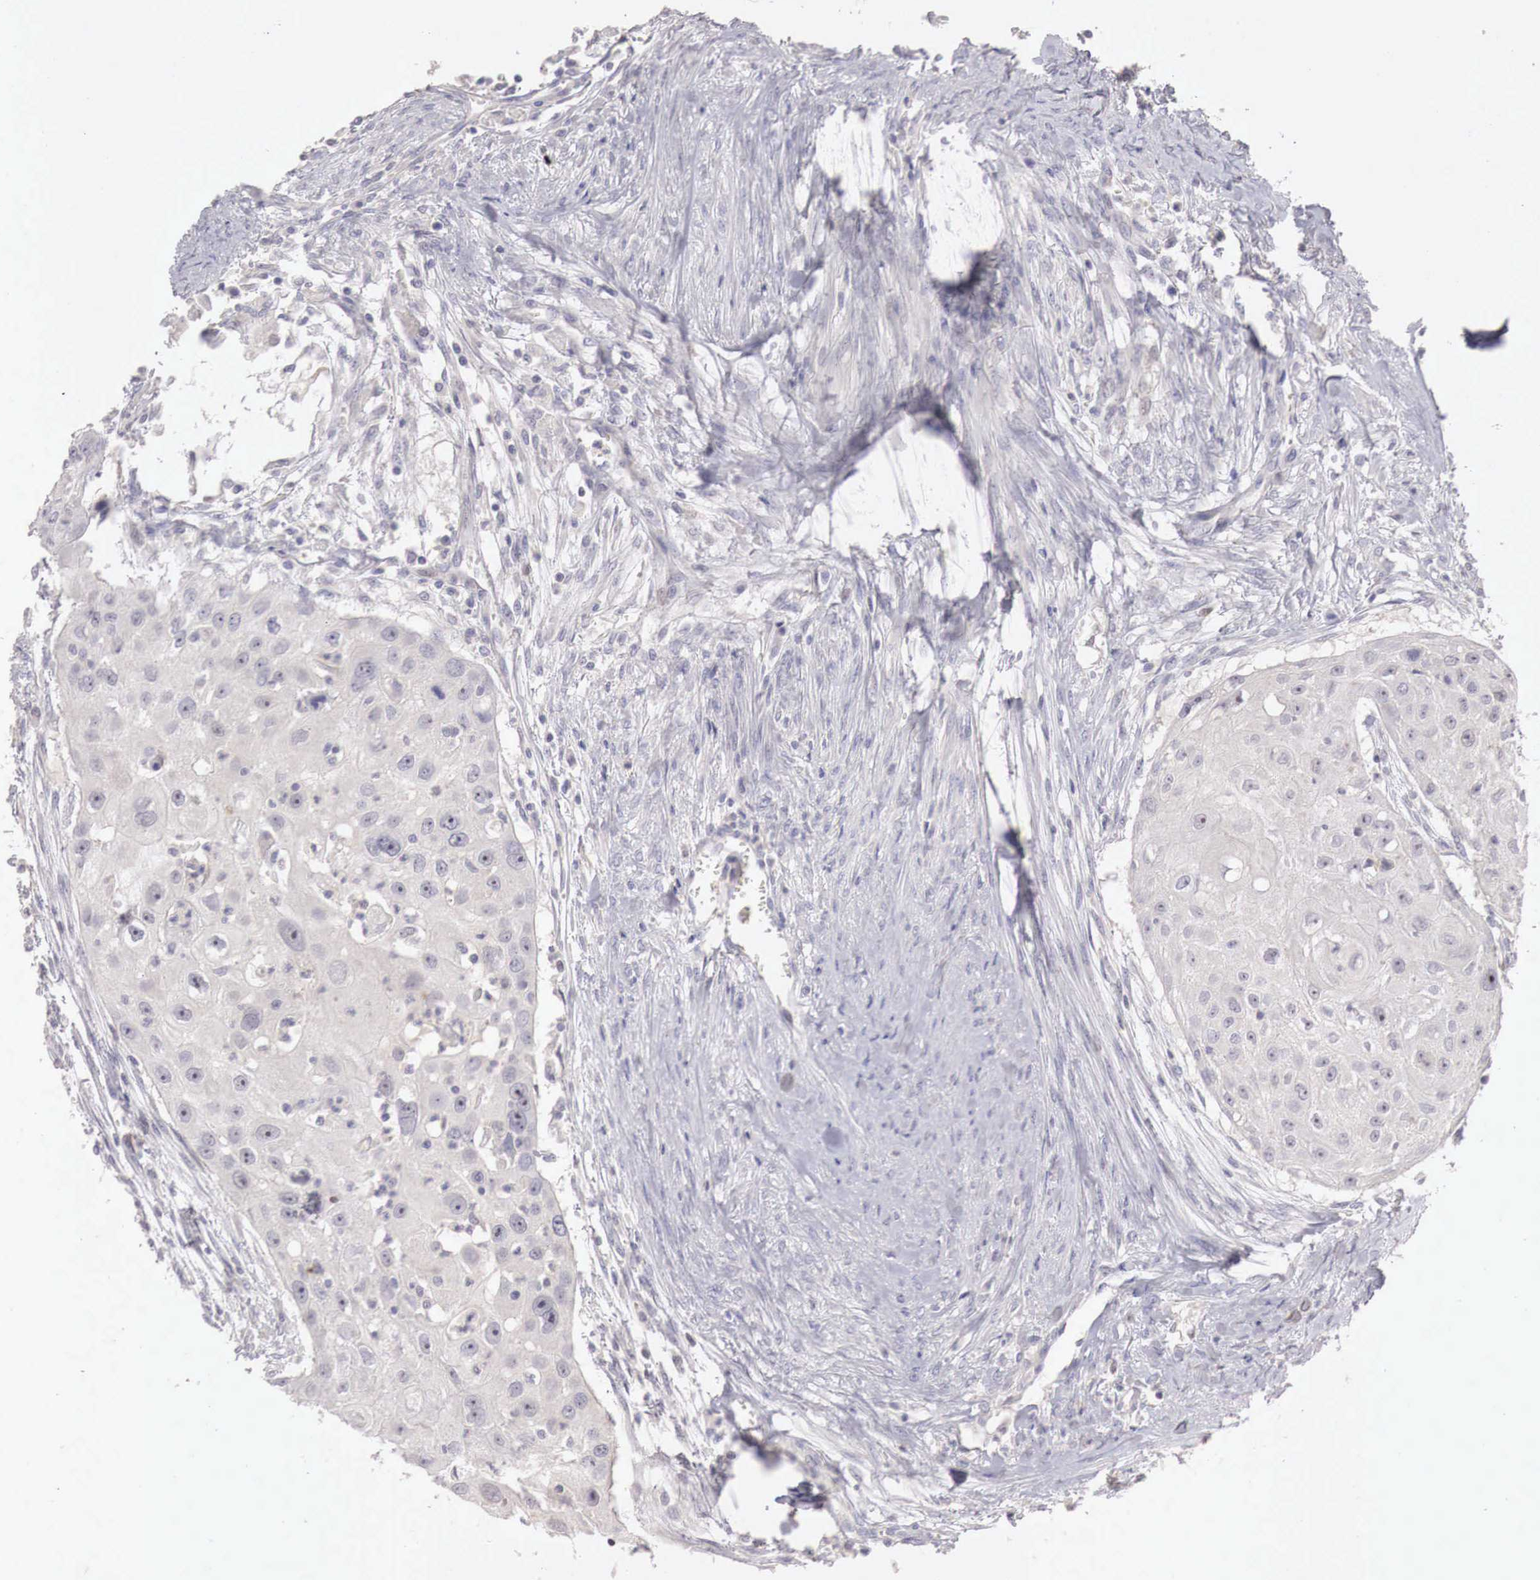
{"staining": {"intensity": "negative", "quantity": "none", "location": "none"}, "tissue": "head and neck cancer", "cell_type": "Tumor cells", "image_type": "cancer", "snomed": [{"axis": "morphology", "description": "Squamous cell carcinoma, NOS"}, {"axis": "topography", "description": "Head-Neck"}], "caption": "Head and neck squamous cell carcinoma was stained to show a protein in brown. There is no significant positivity in tumor cells.", "gene": "GATA1", "patient": {"sex": "male", "age": 64}}